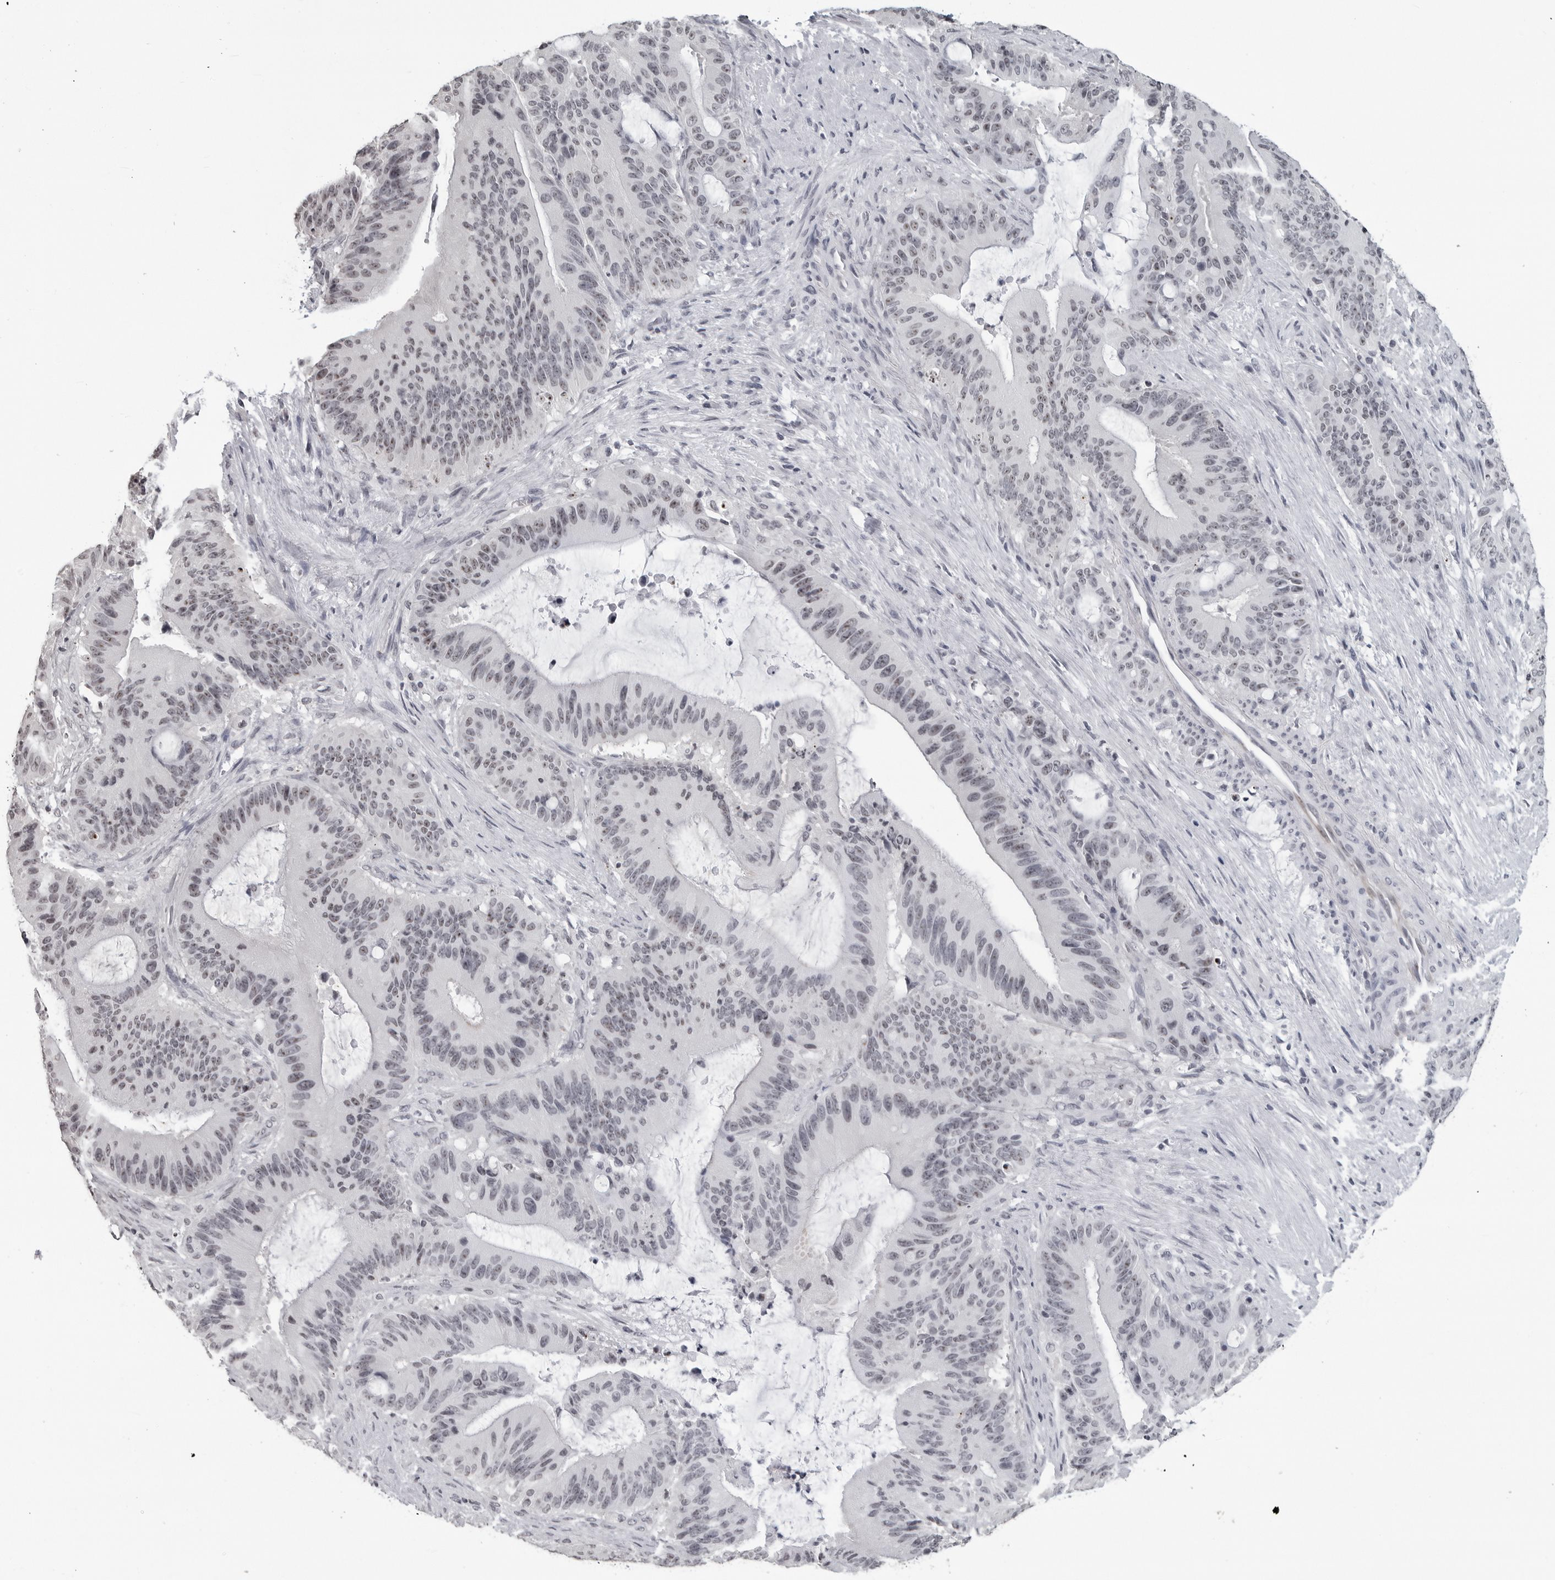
{"staining": {"intensity": "weak", "quantity": "25%-75%", "location": "nuclear"}, "tissue": "liver cancer", "cell_type": "Tumor cells", "image_type": "cancer", "snomed": [{"axis": "morphology", "description": "Normal tissue, NOS"}, {"axis": "morphology", "description": "Cholangiocarcinoma"}, {"axis": "topography", "description": "Liver"}, {"axis": "topography", "description": "Peripheral nerve tissue"}], "caption": "Immunohistochemical staining of human liver cancer (cholangiocarcinoma) shows low levels of weak nuclear expression in approximately 25%-75% of tumor cells.", "gene": "DDX54", "patient": {"sex": "female", "age": 73}}